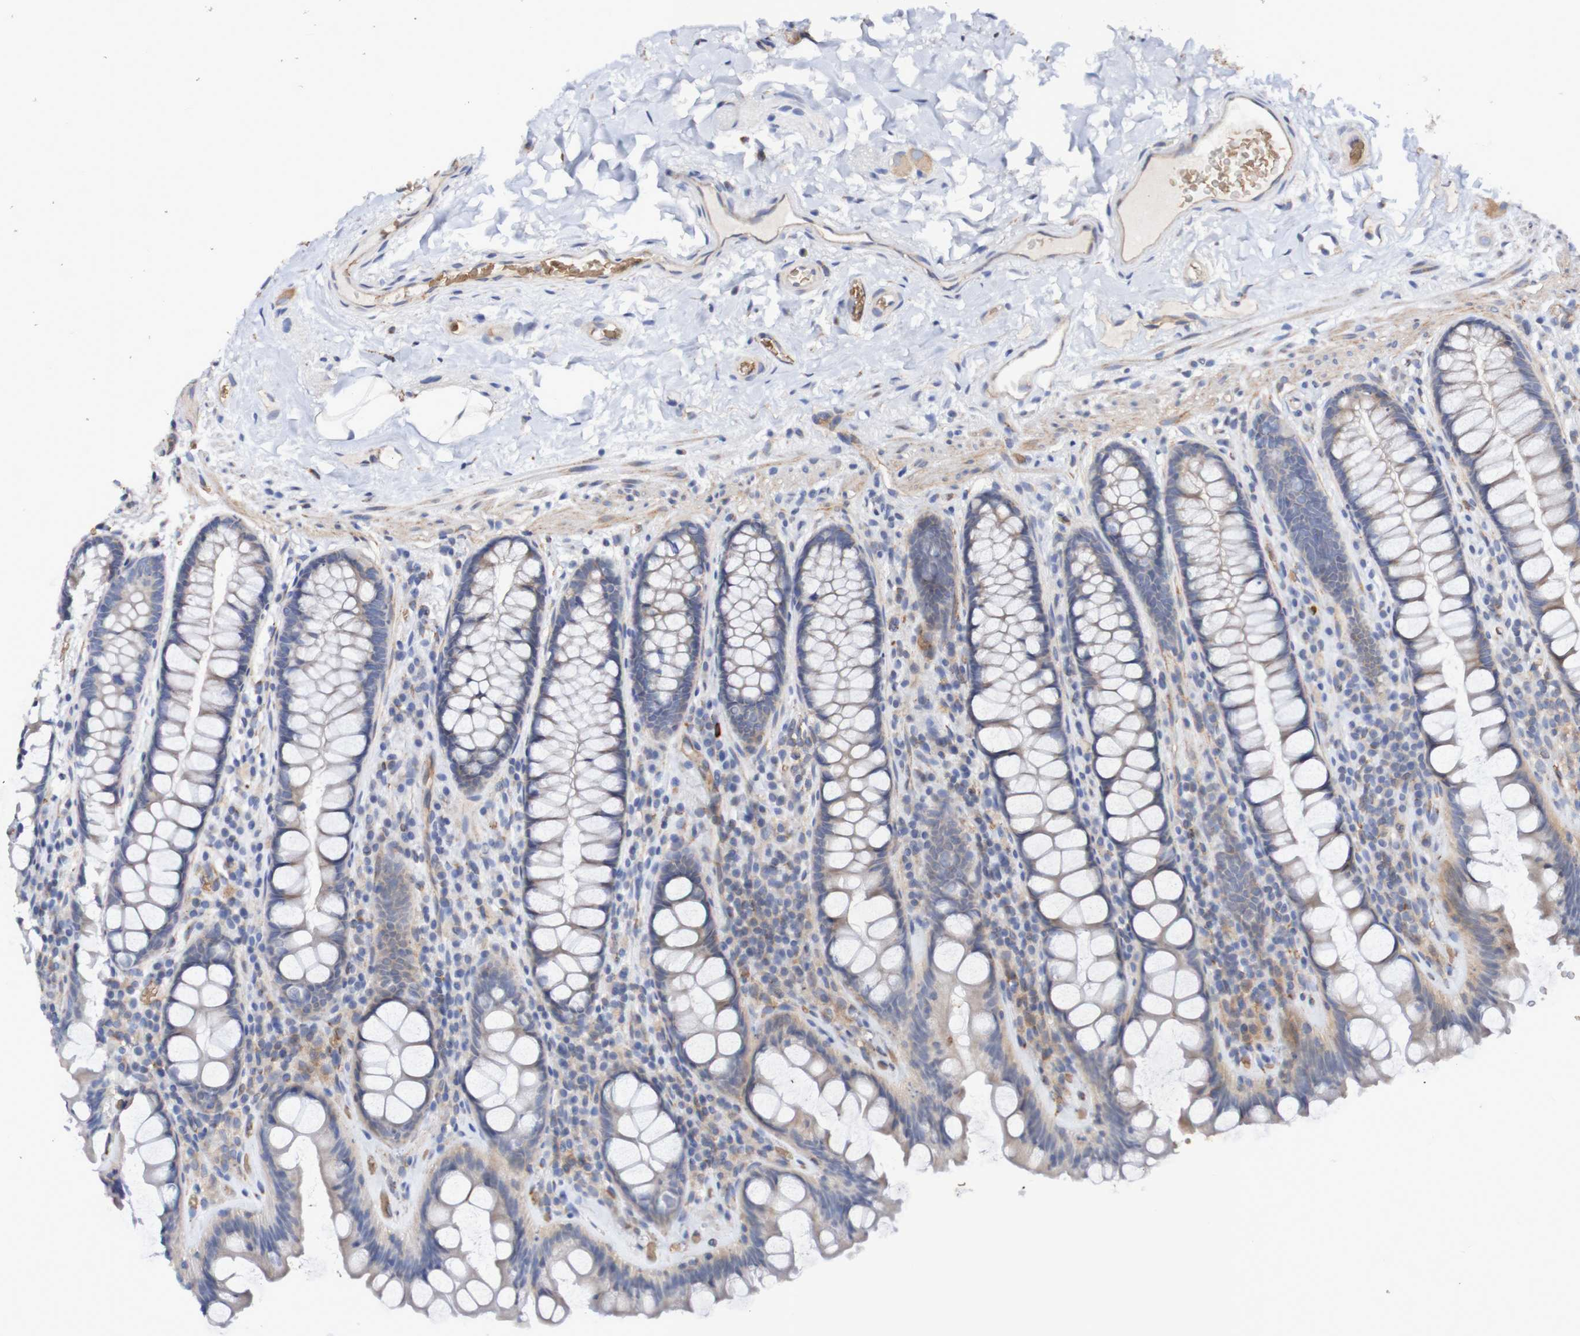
{"staining": {"intensity": "moderate", "quantity": ">75%", "location": "cytoplasmic/membranous"}, "tissue": "colon", "cell_type": "Endothelial cells", "image_type": "normal", "snomed": [{"axis": "morphology", "description": "Normal tissue, NOS"}, {"axis": "topography", "description": "Colon"}], "caption": "Brown immunohistochemical staining in unremarkable colon exhibits moderate cytoplasmic/membranous expression in approximately >75% of endothelial cells.", "gene": "WNT4", "patient": {"sex": "female", "age": 80}}